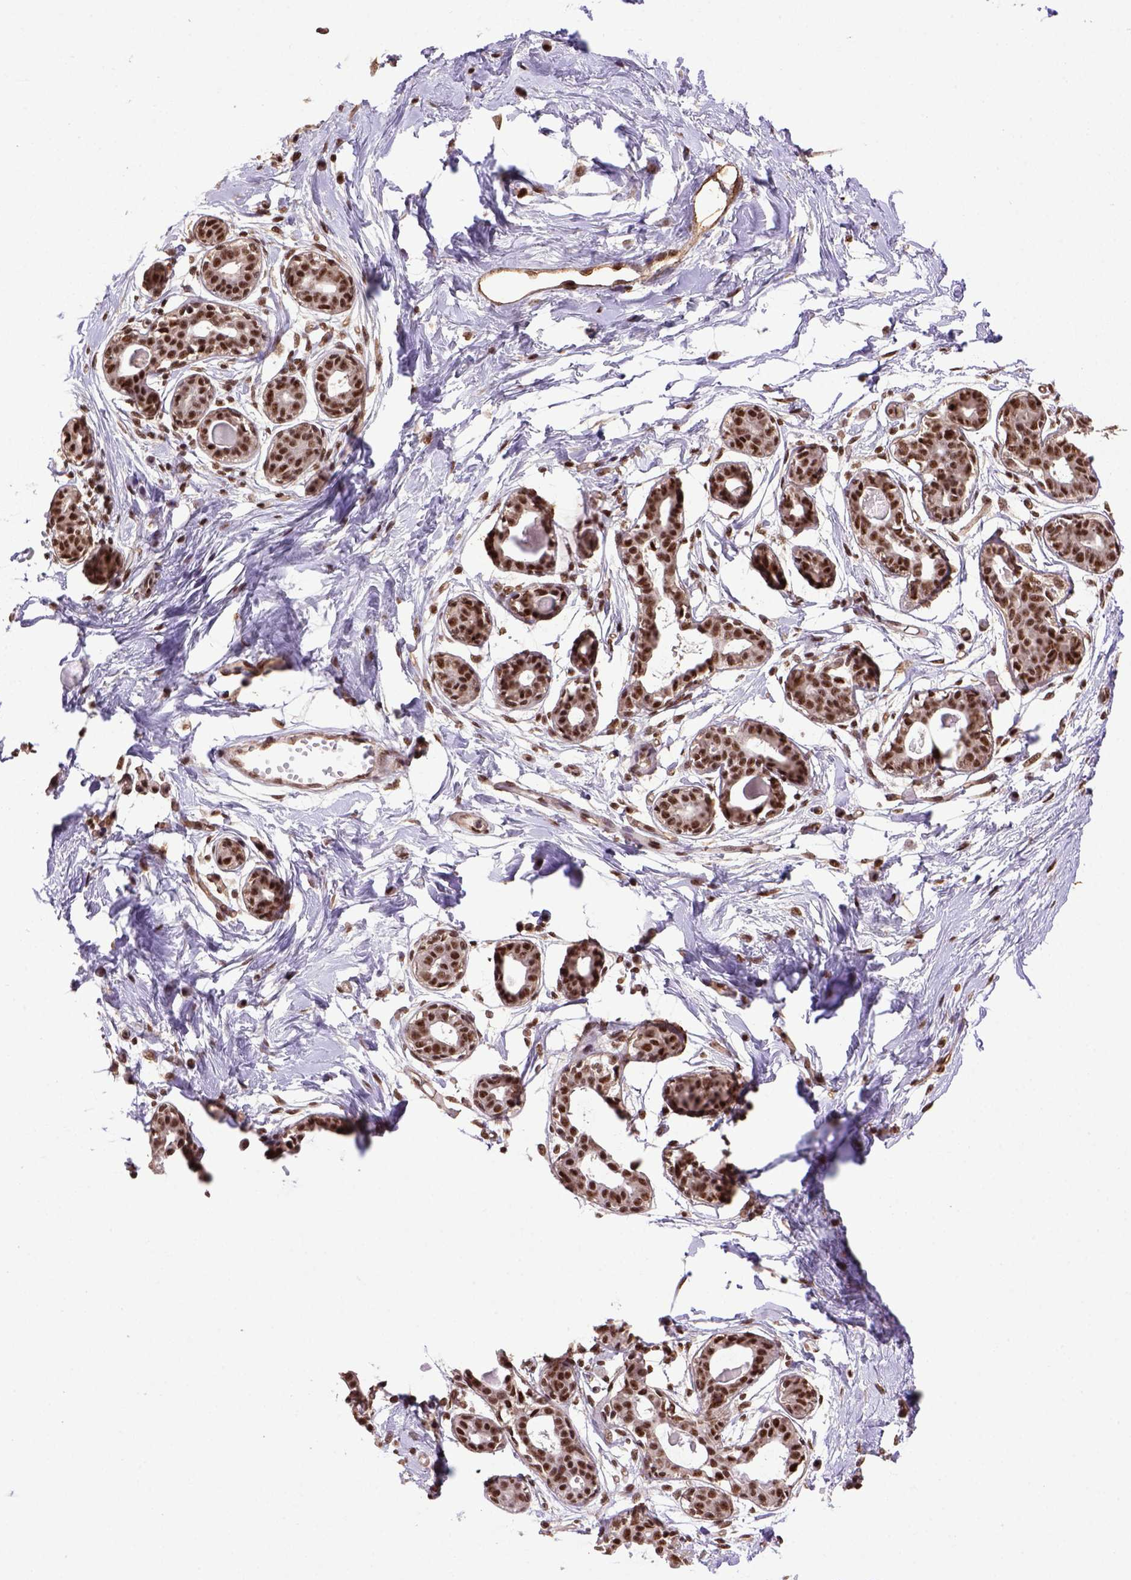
{"staining": {"intensity": "strong", "quantity": ">75%", "location": "nuclear"}, "tissue": "breast", "cell_type": "Adipocytes", "image_type": "normal", "snomed": [{"axis": "morphology", "description": "Normal tissue, NOS"}, {"axis": "topography", "description": "Breast"}], "caption": "Immunohistochemical staining of normal breast demonstrates high levels of strong nuclear positivity in approximately >75% of adipocytes.", "gene": "PPIG", "patient": {"sex": "female", "age": 45}}